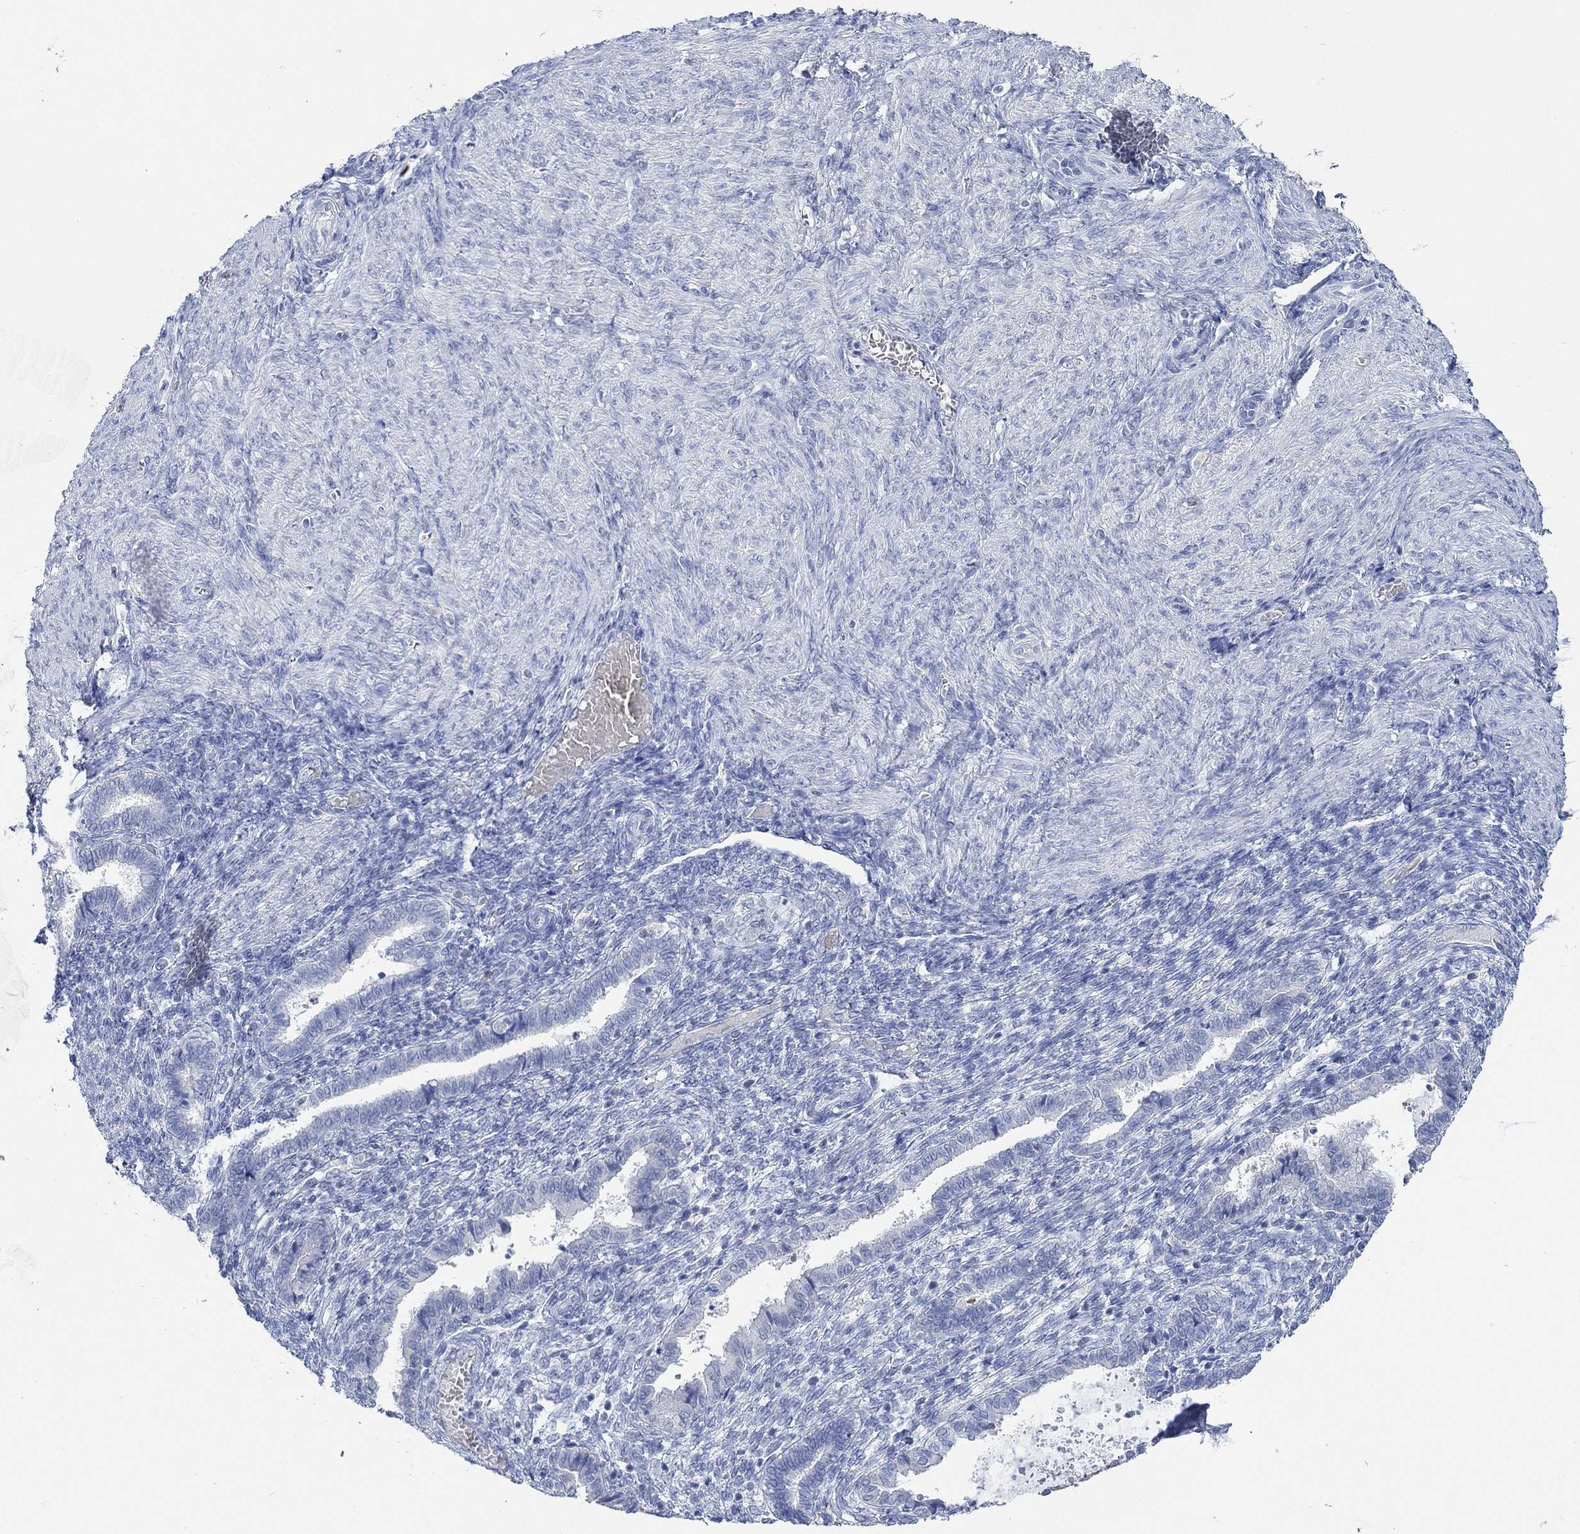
{"staining": {"intensity": "negative", "quantity": "none", "location": "none"}, "tissue": "endometrium", "cell_type": "Cells in endometrial stroma", "image_type": "normal", "snomed": [{"axis": "morphology", "description": "Normal tissue, NOS"}, {"axis": "topography", "description": "Endometrium"}], "caption": "Image shows no significant protein expression in cells in endometrial stroma of unremarkable endometrium. (DAB (3,3'-diaminobenzidine) immunohistochemistry (IHC), high magnification).", "gene": "PPP1R17", "patient": {"sex": "female", "age": 43}}